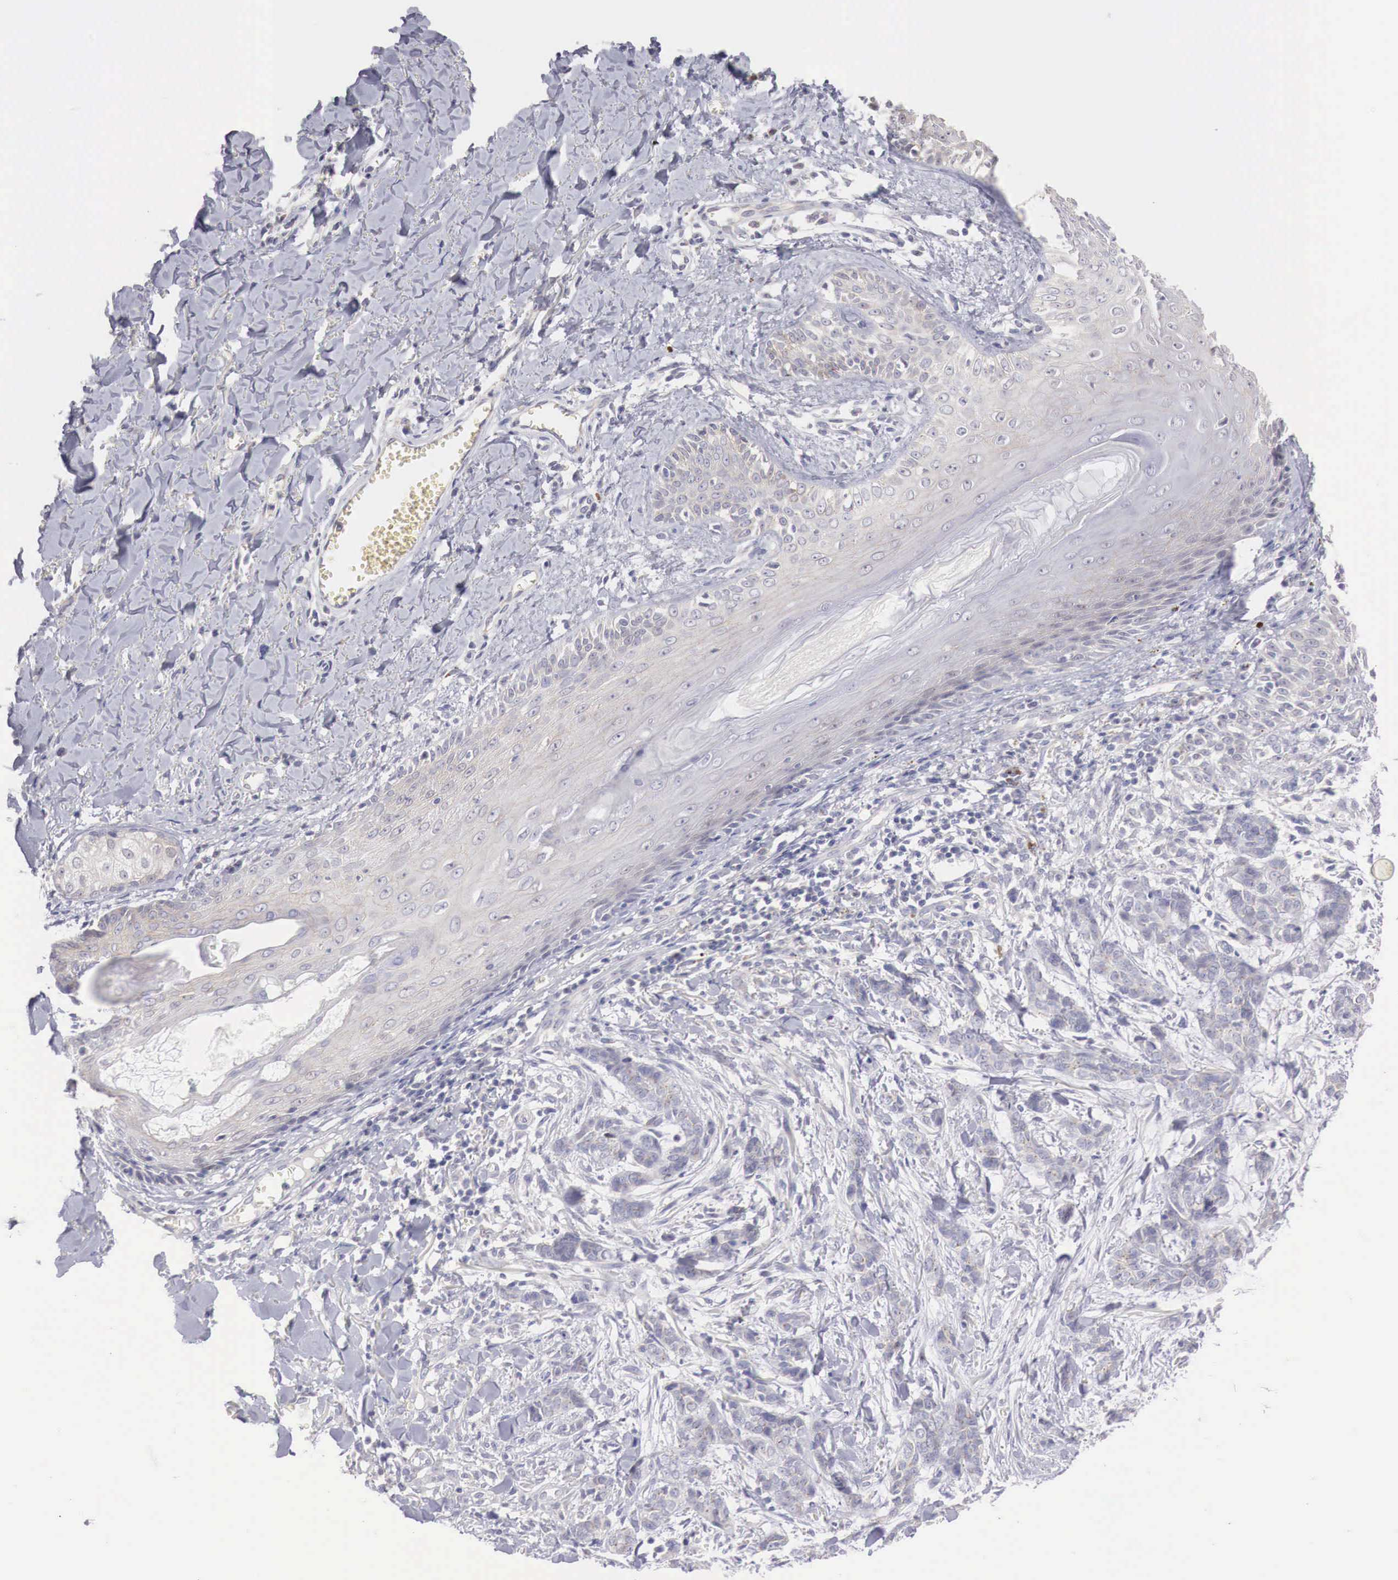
{"staining": {"intensity": "negative", "quantity": "none", "location": "none"}, "tissue": "skin cancer", "cell_type": "Tumor cells", "image_type": "cancer", "snomed": [{"axis": "morphology", "description": "Normal tissue, NOS"}, {"axis": "morphology", "description": "Basal cell carcinoma"}, {"axis": "topography", "description": "Skin"}], "caption": "DAB (3,3'-diaminobenzidine) immunohistochemical staining of skin cancer displays no significant positivity in tumor cells.", "gene": "TRIM13", "patient": {"sex": "female", "age": 65}}